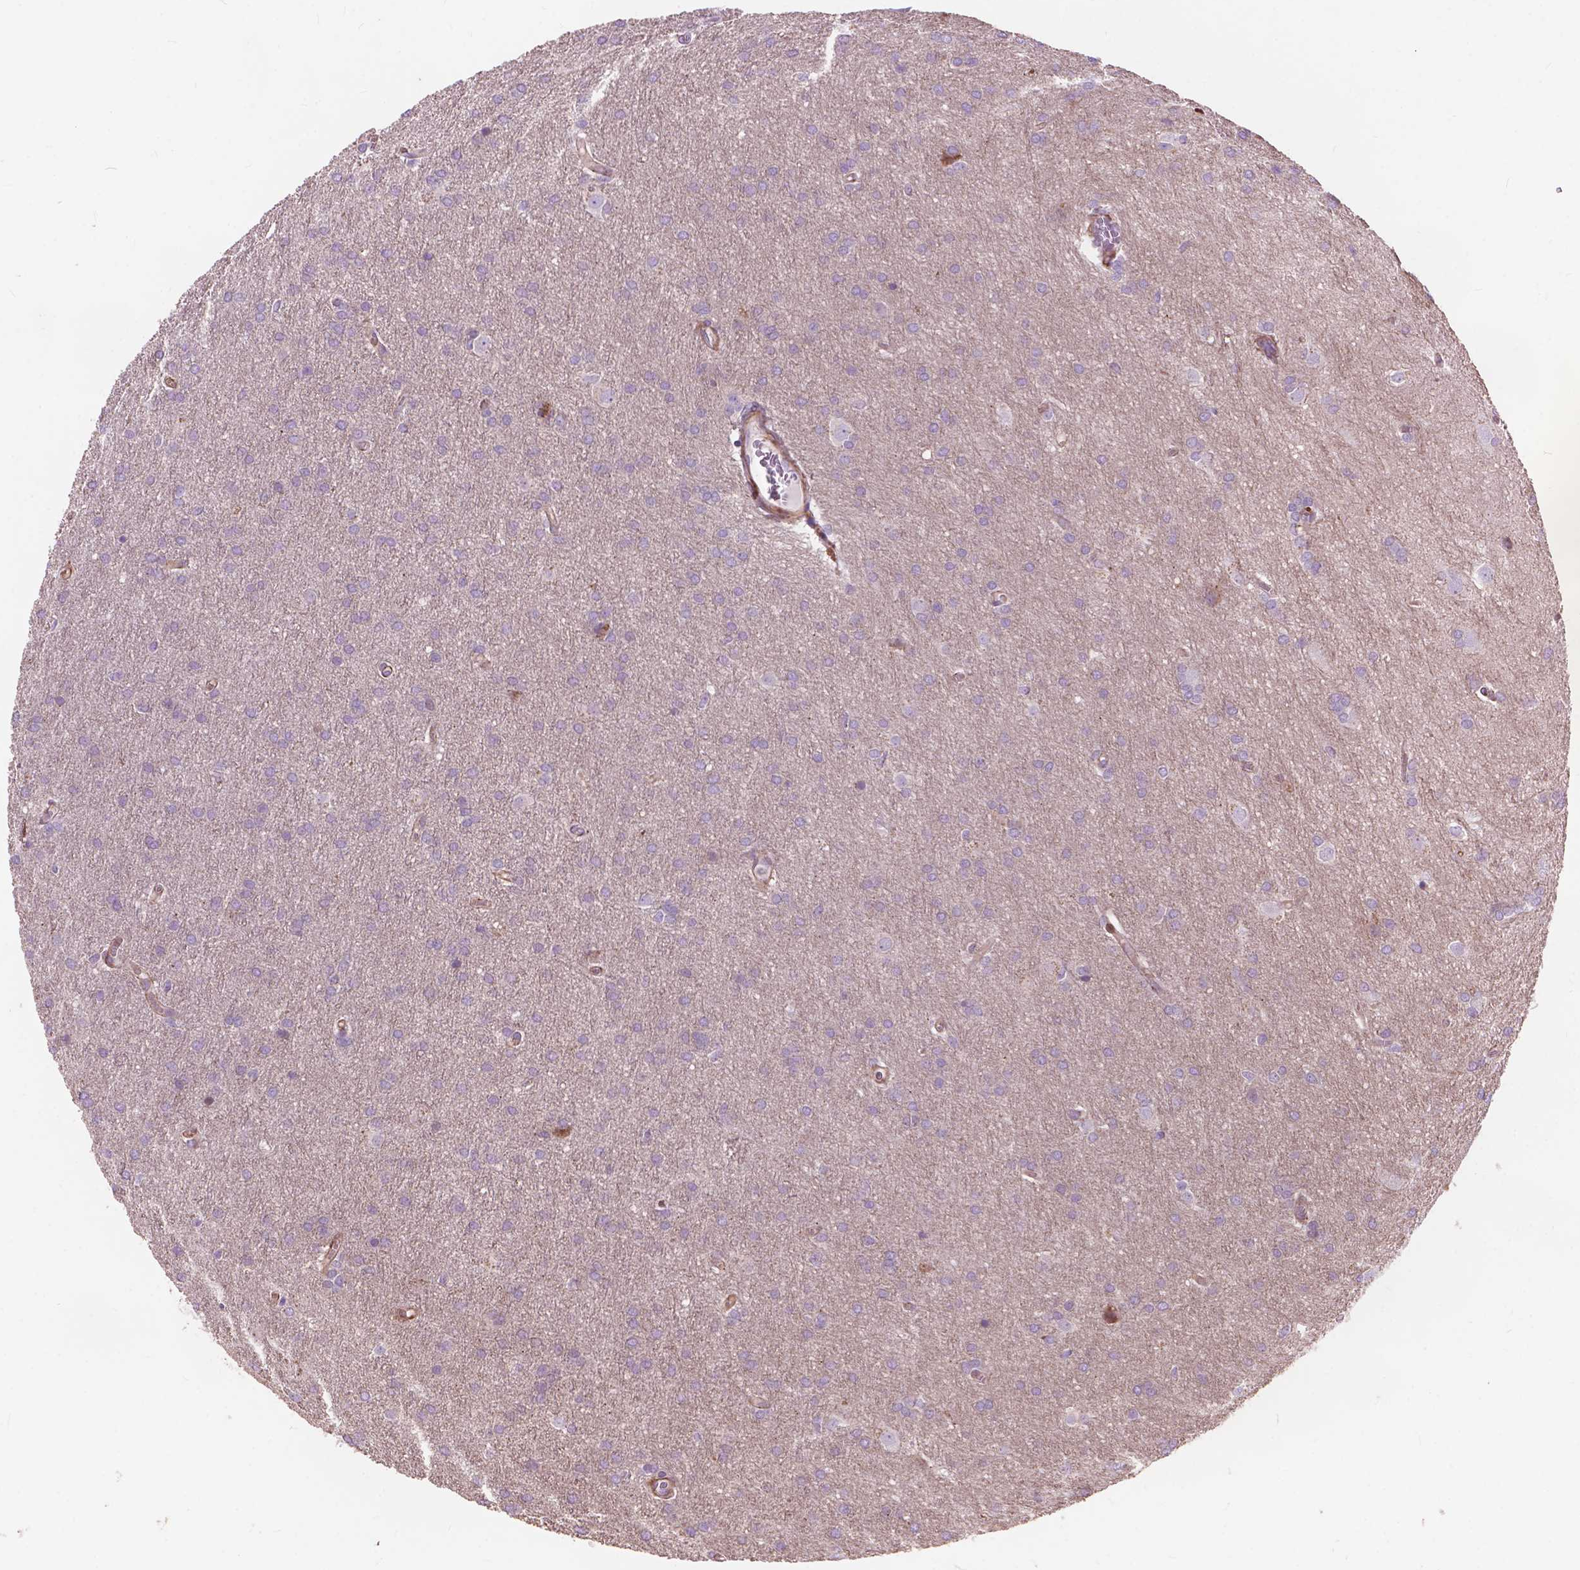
{"staining": {"intensity": "negative", "quantity": "none", "location": "none"}, "tissue": "glioma", "cell_type": "Tumor cells", "image_type": "cancer", "snomed": [{"axis": "morphology", "description": "Glioma, malignant, Low grade"}, {"axis": "topography", "description": "Brain"}], "caption": "A high-resolution micrograph shows IHC staining of malignant glioma (low-grade), which demonstrates no significant expression in tumor cells.", "gene": "MORN1", "patient": {"sex": "female", "age": 32}}